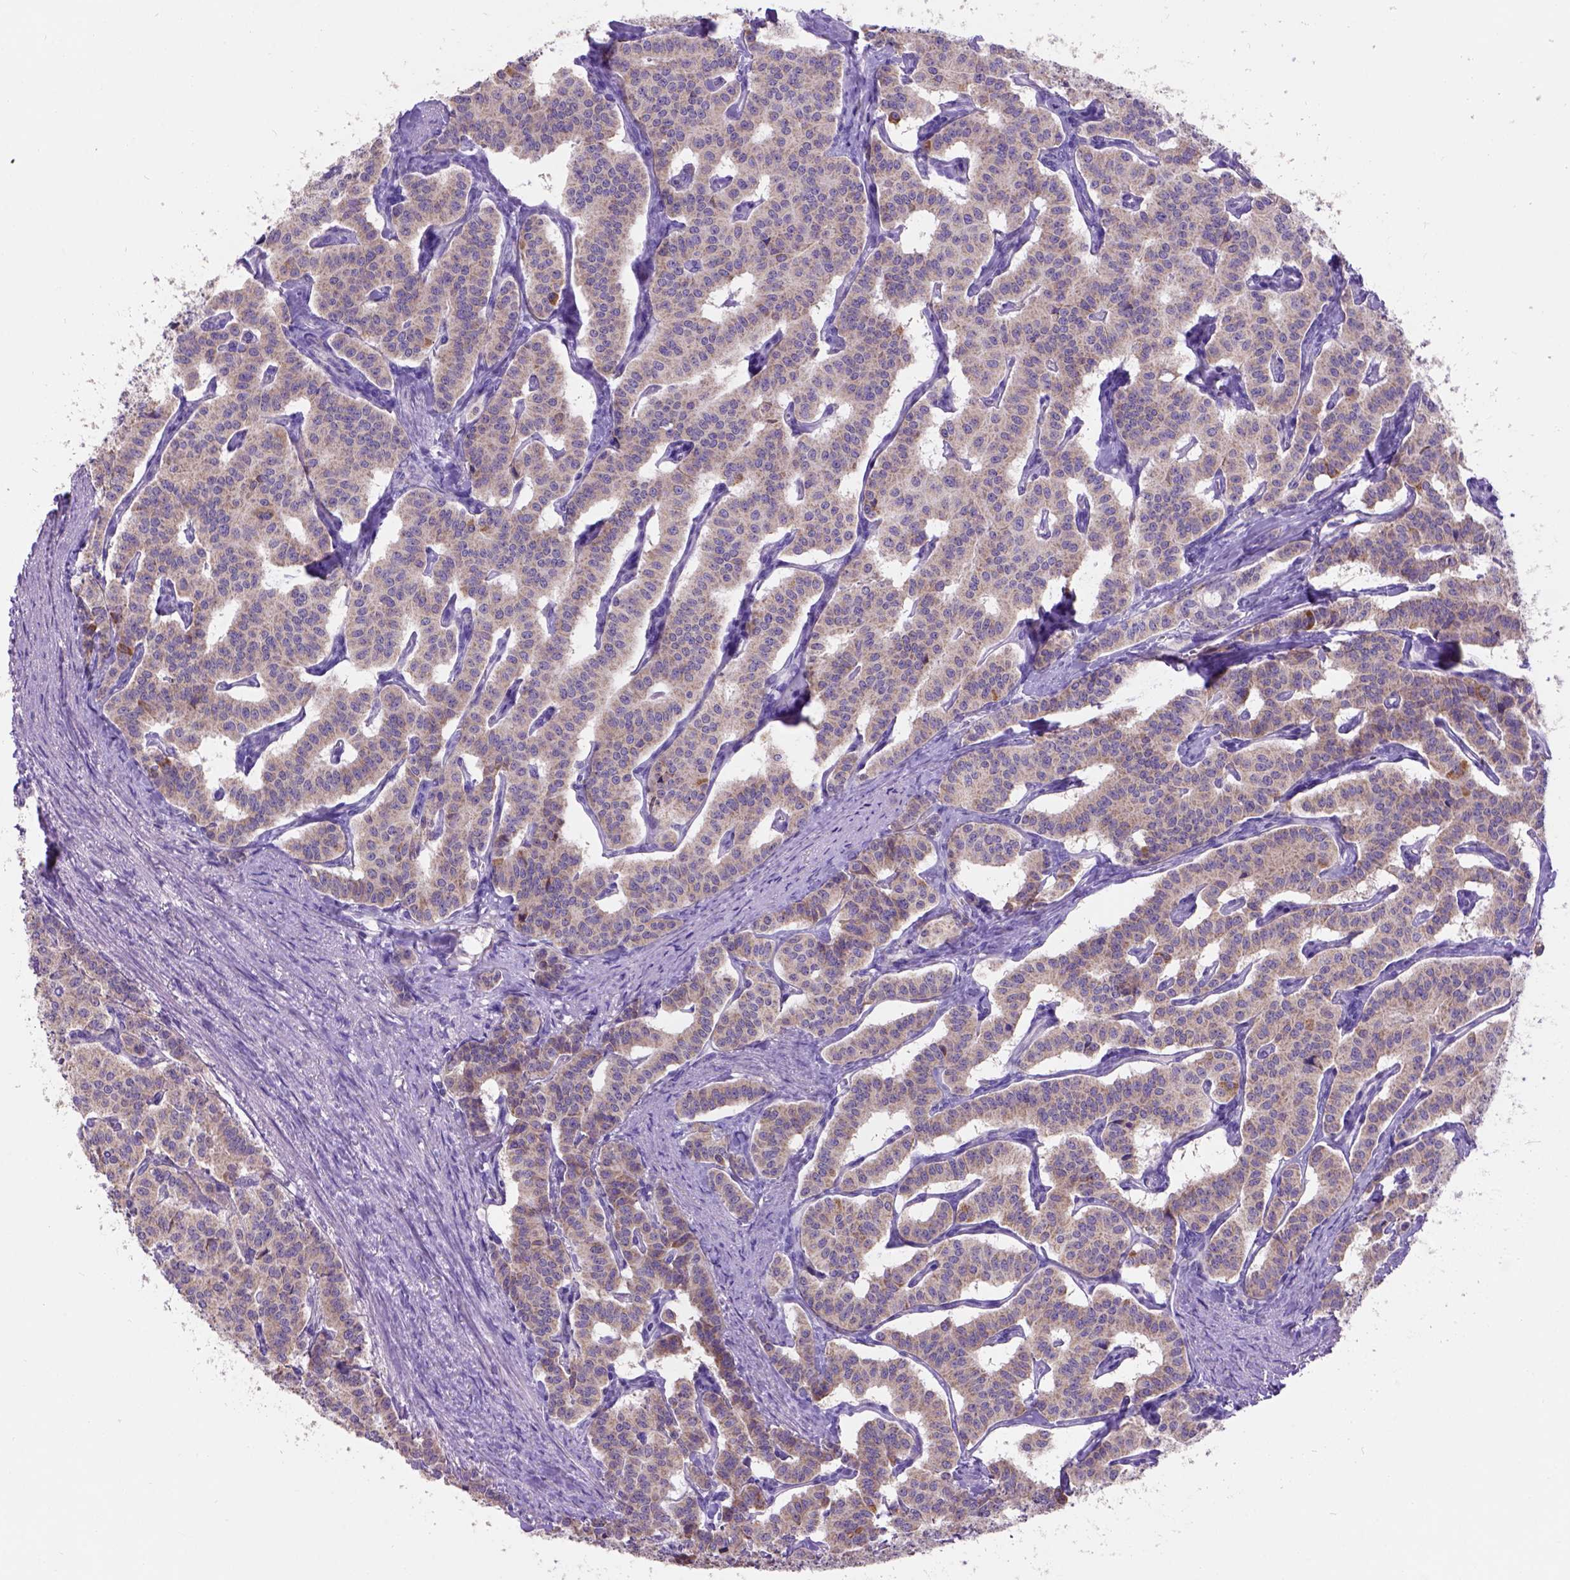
{"staining": {"intensity": "moderate", "quantity": "<25%", "location": "cytoplasmic/membranous"}, "tissue": "carcinoid", "cell_type": "Tumor cells", "image_type": "cancer", "snomed": [{"axis": "morphology", "description": "Carcinoid, malignant, NOS"}, {"axis": "topography", "description": "Lung"}], "caption": "Tumor cells display moderate cytoplasmic/membranous expression in about <25% of cells in carcinoid (malignant).", "gene": "L2HGDH", "patient": {"sex": "female", "age": 46}}